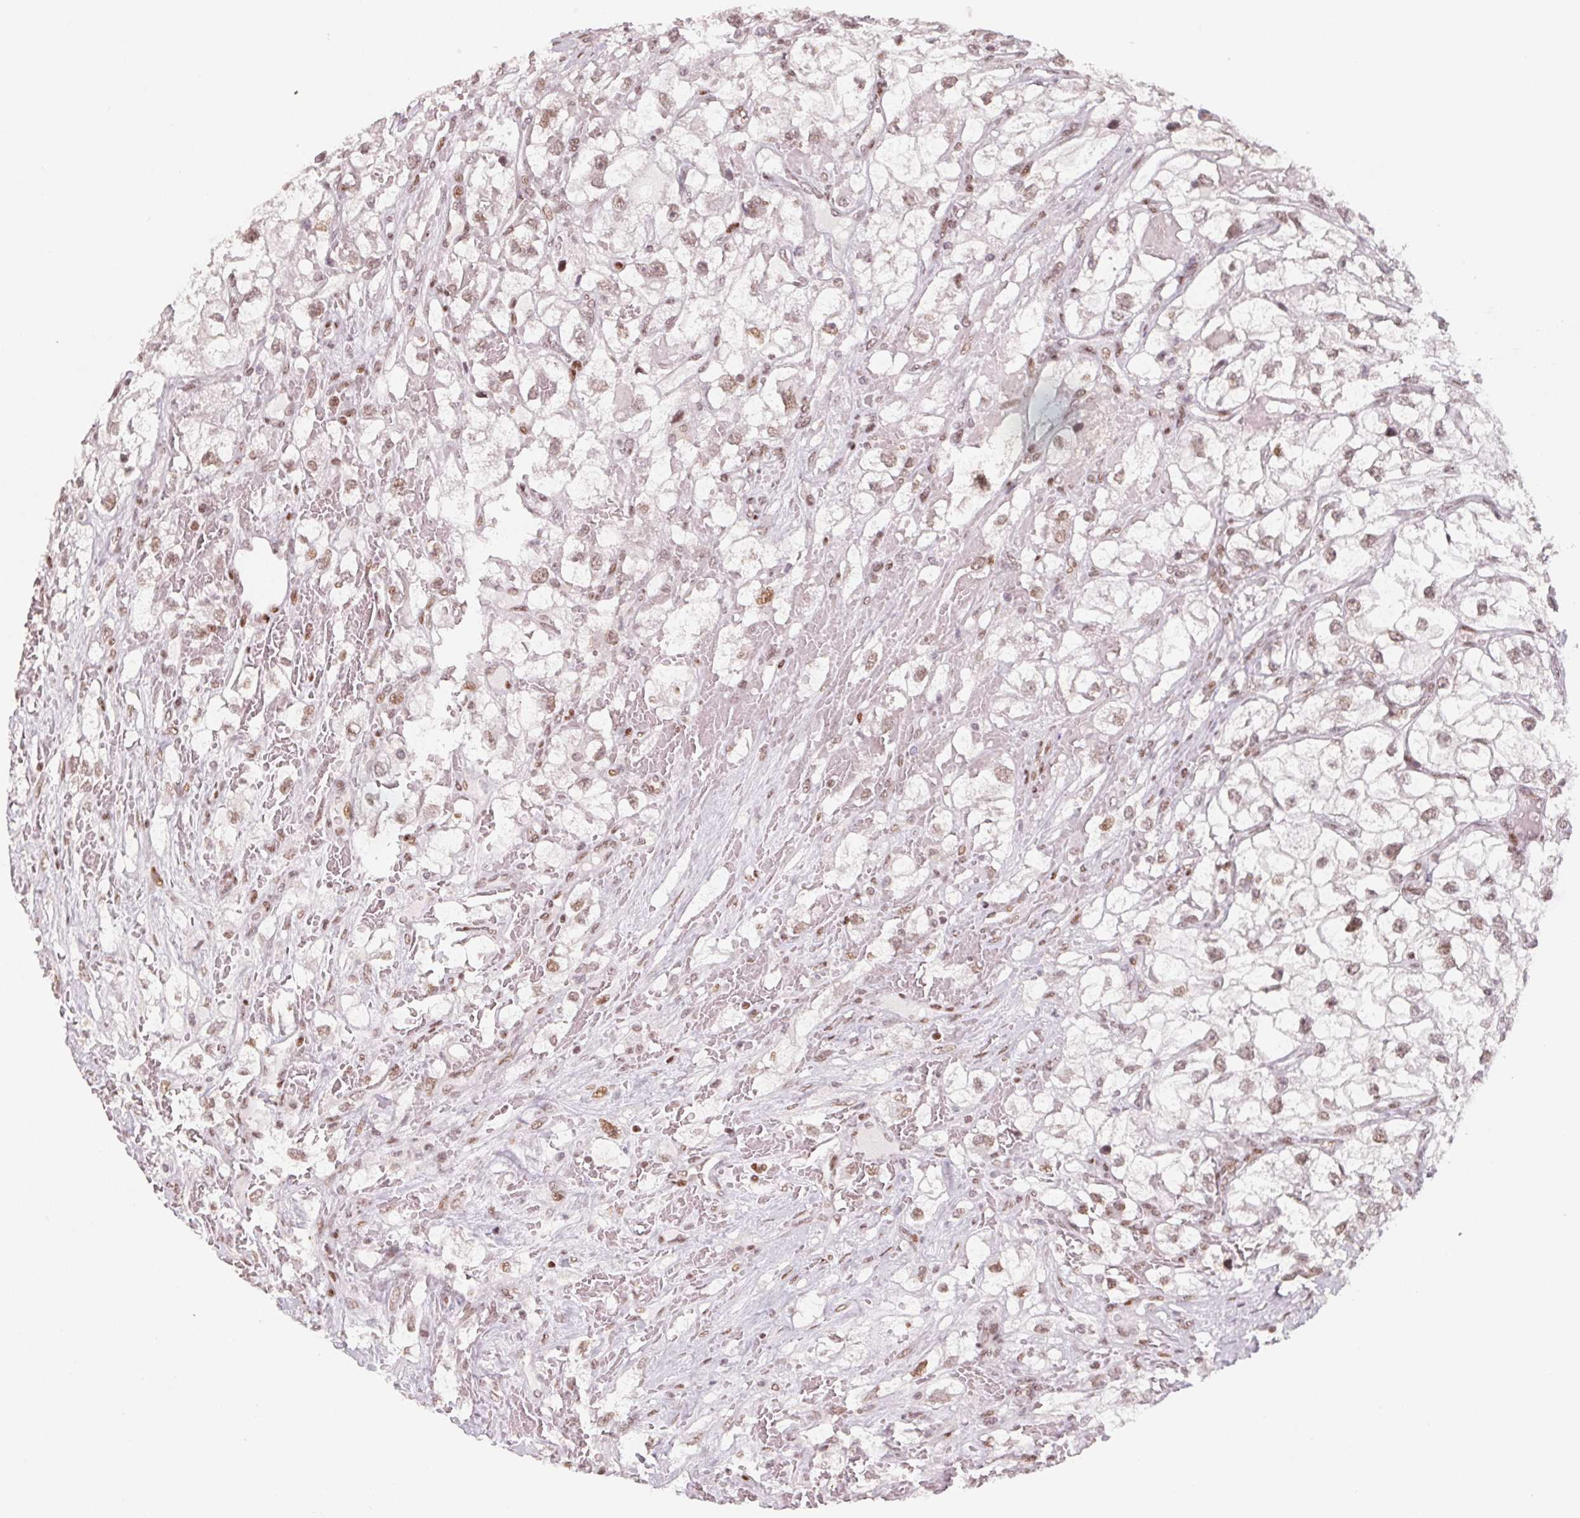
{"staining": {"intensity": "moderate", "quantity": ">75%", "location": "nuclear"}, "tissue": "renal cancer", "cell_type": "Tumor cells", "image_type": "cancer", "snomed": [{"axis": "morphology", "description": "Adenocarcinoma, NOS"}, {"axis": "topography", "description": "Kidney"}], "caption": "Brown immunohistochemical staining in renal cancer demonstrates moderate nuclear expression in approximately >75% of tumor cells.", "gene": "KMT2A", "patient": {"sex": "male", "age": 59}}